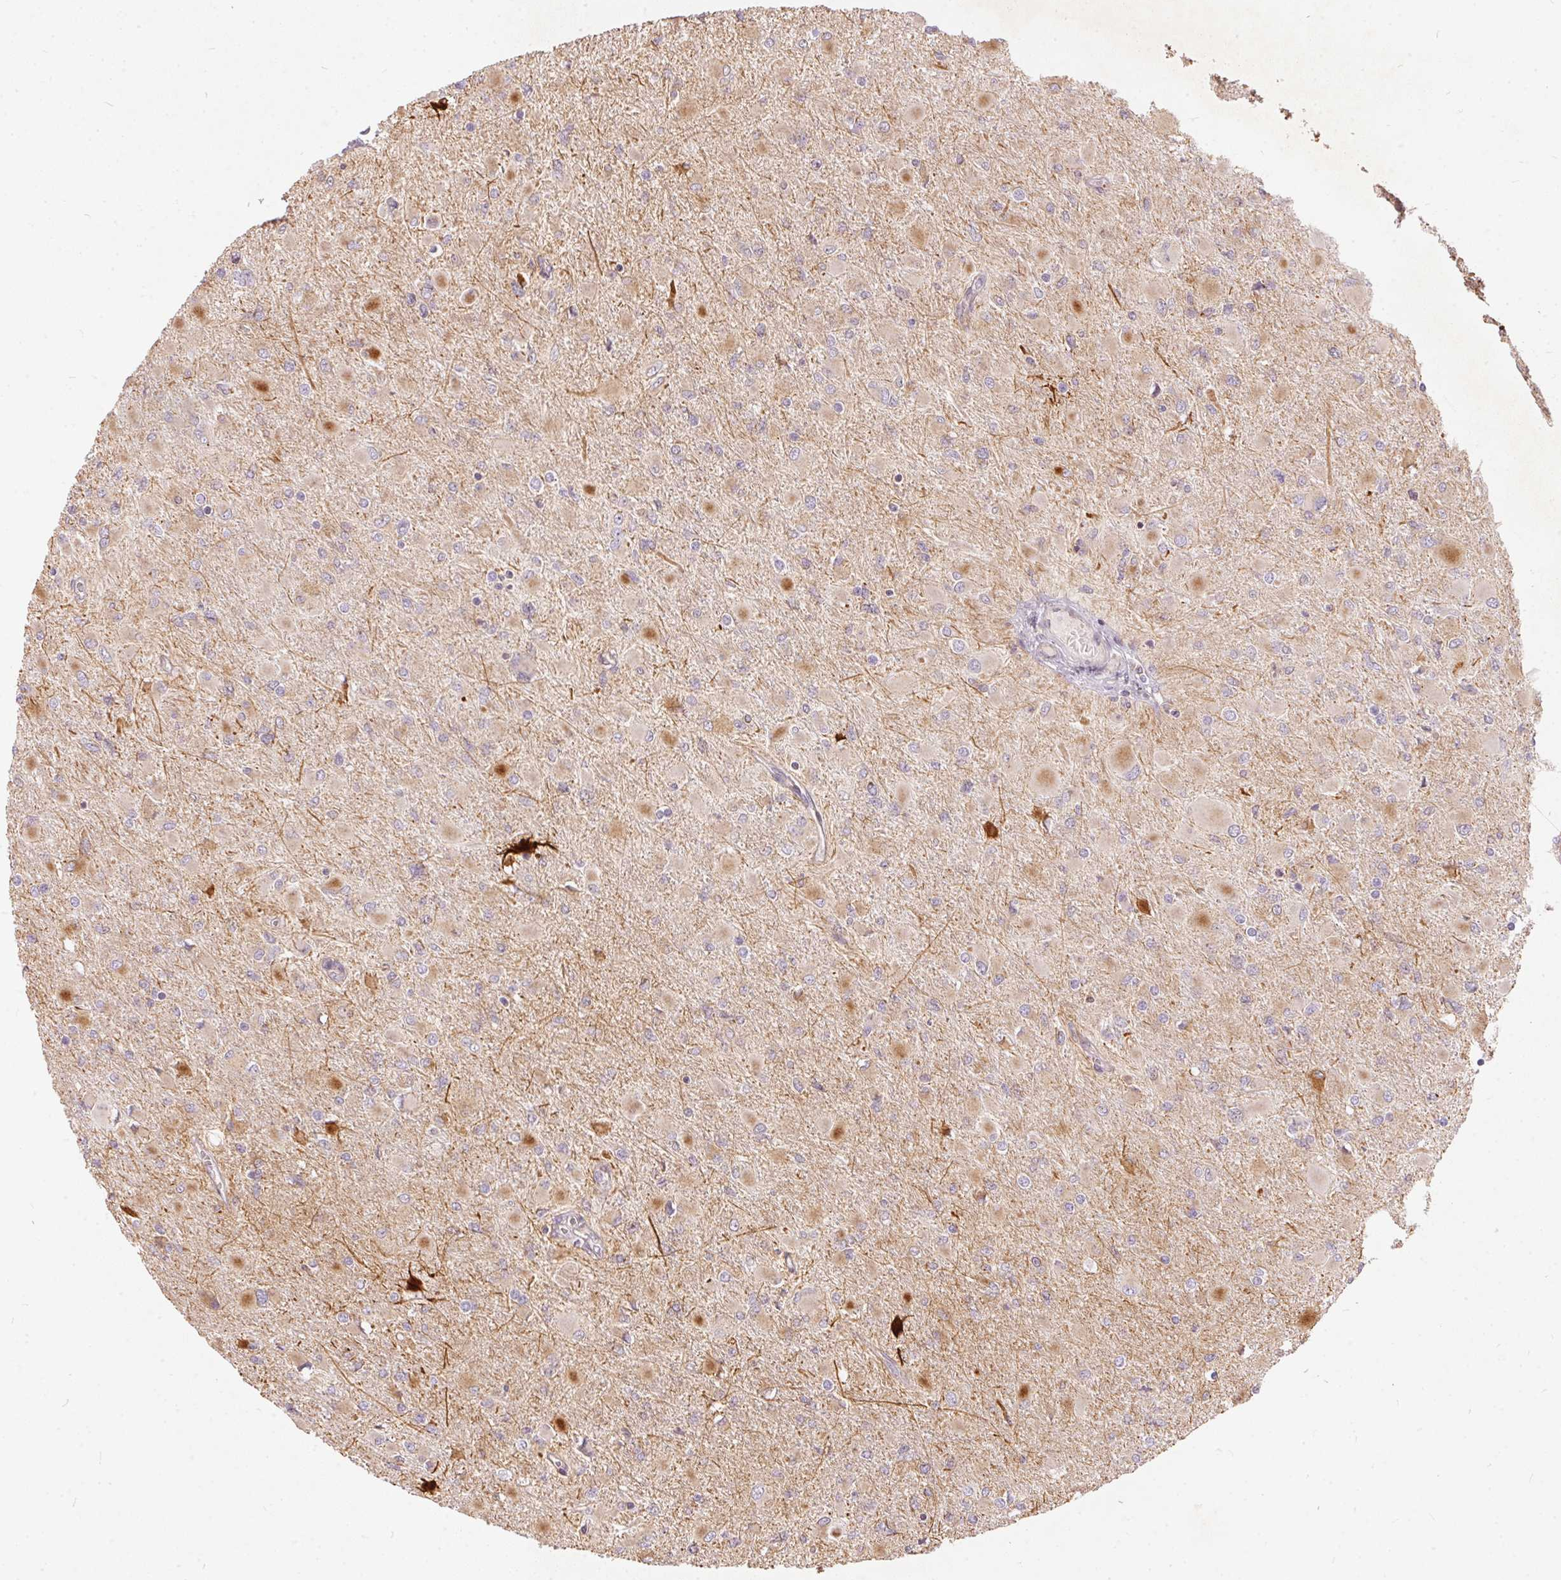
{"staining": {"intensity": "negative", "quantity": "none", "location": "none"}, "tissue": "glioma", "cell_type": "Tumor cells", "image_type": "cancer", "snomed": [{"axis": "morphology", "description": "Glioma, malignant, High grade"}, {"axis": "topography", "description": "Cerebral cortex"}], "caption": "IHC histopathology image of neoplastic tissue: malignant glioma (high-grade) stained with DAB shows no significant protein expression in tumor cells.", "gene": "VWA5B2", "patient": {"sex": "female", "age": 36}}